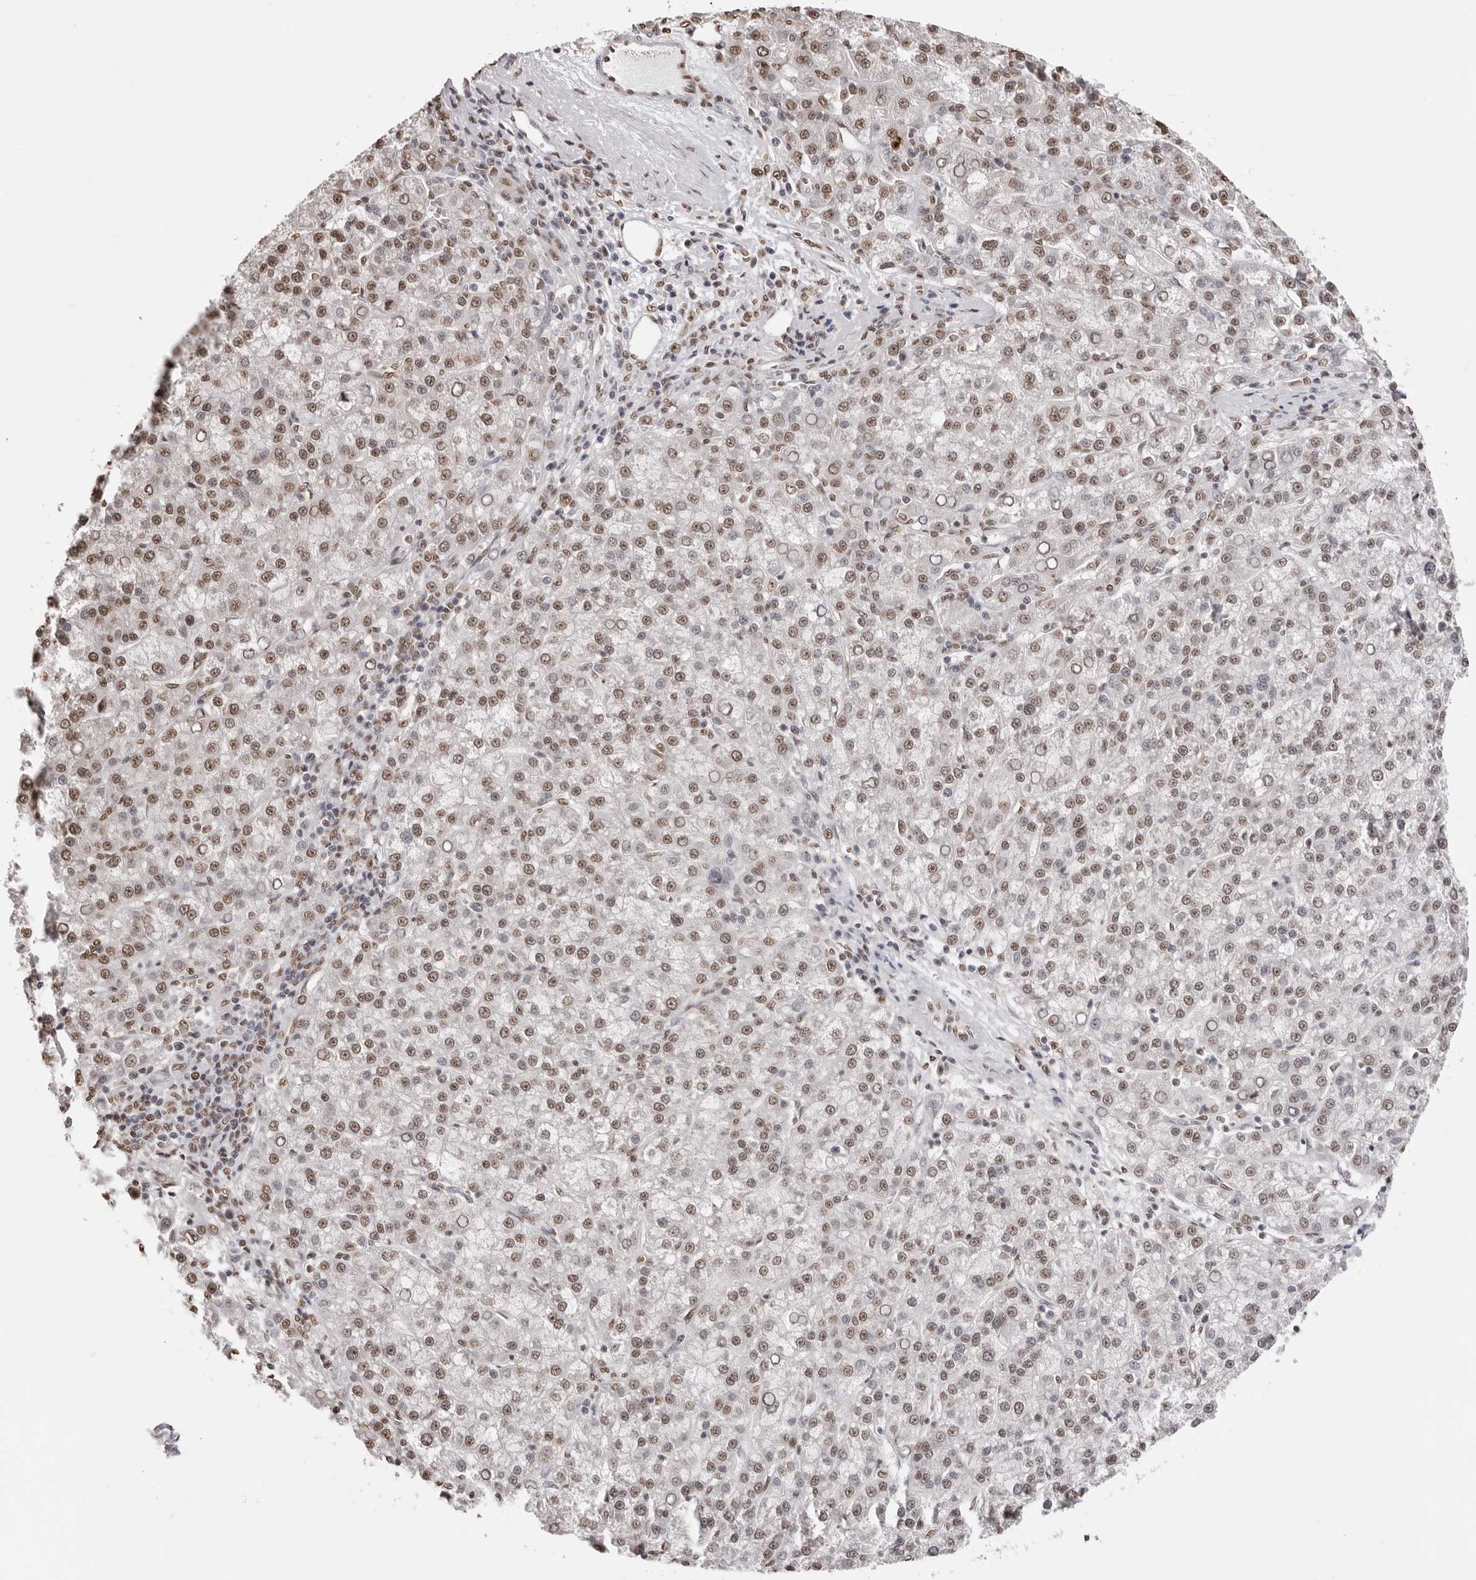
{"staining": {"intensity": "moderate", "quantity": ">75%", "location": "nuclear"}, "tissue": "liver cancer", "cell_type": "Tumor cells", "image_type": "cancer", "snomed": [{"axis": "morphology", "description": "Carcinoma, Hepatocellular, NOS"}, {"axis": "topography", "description": "Liver"}], "caption": "Protein staining of hepatocellular carcinoma (liver) tissue demonstrates moderate nuclear expression in approximately >75% of tumor cells. (DAB IHC with brightfield microscopy, high magnification).", "gene": "OLIG3", "patient": {"sex": "female", "age": 58}}